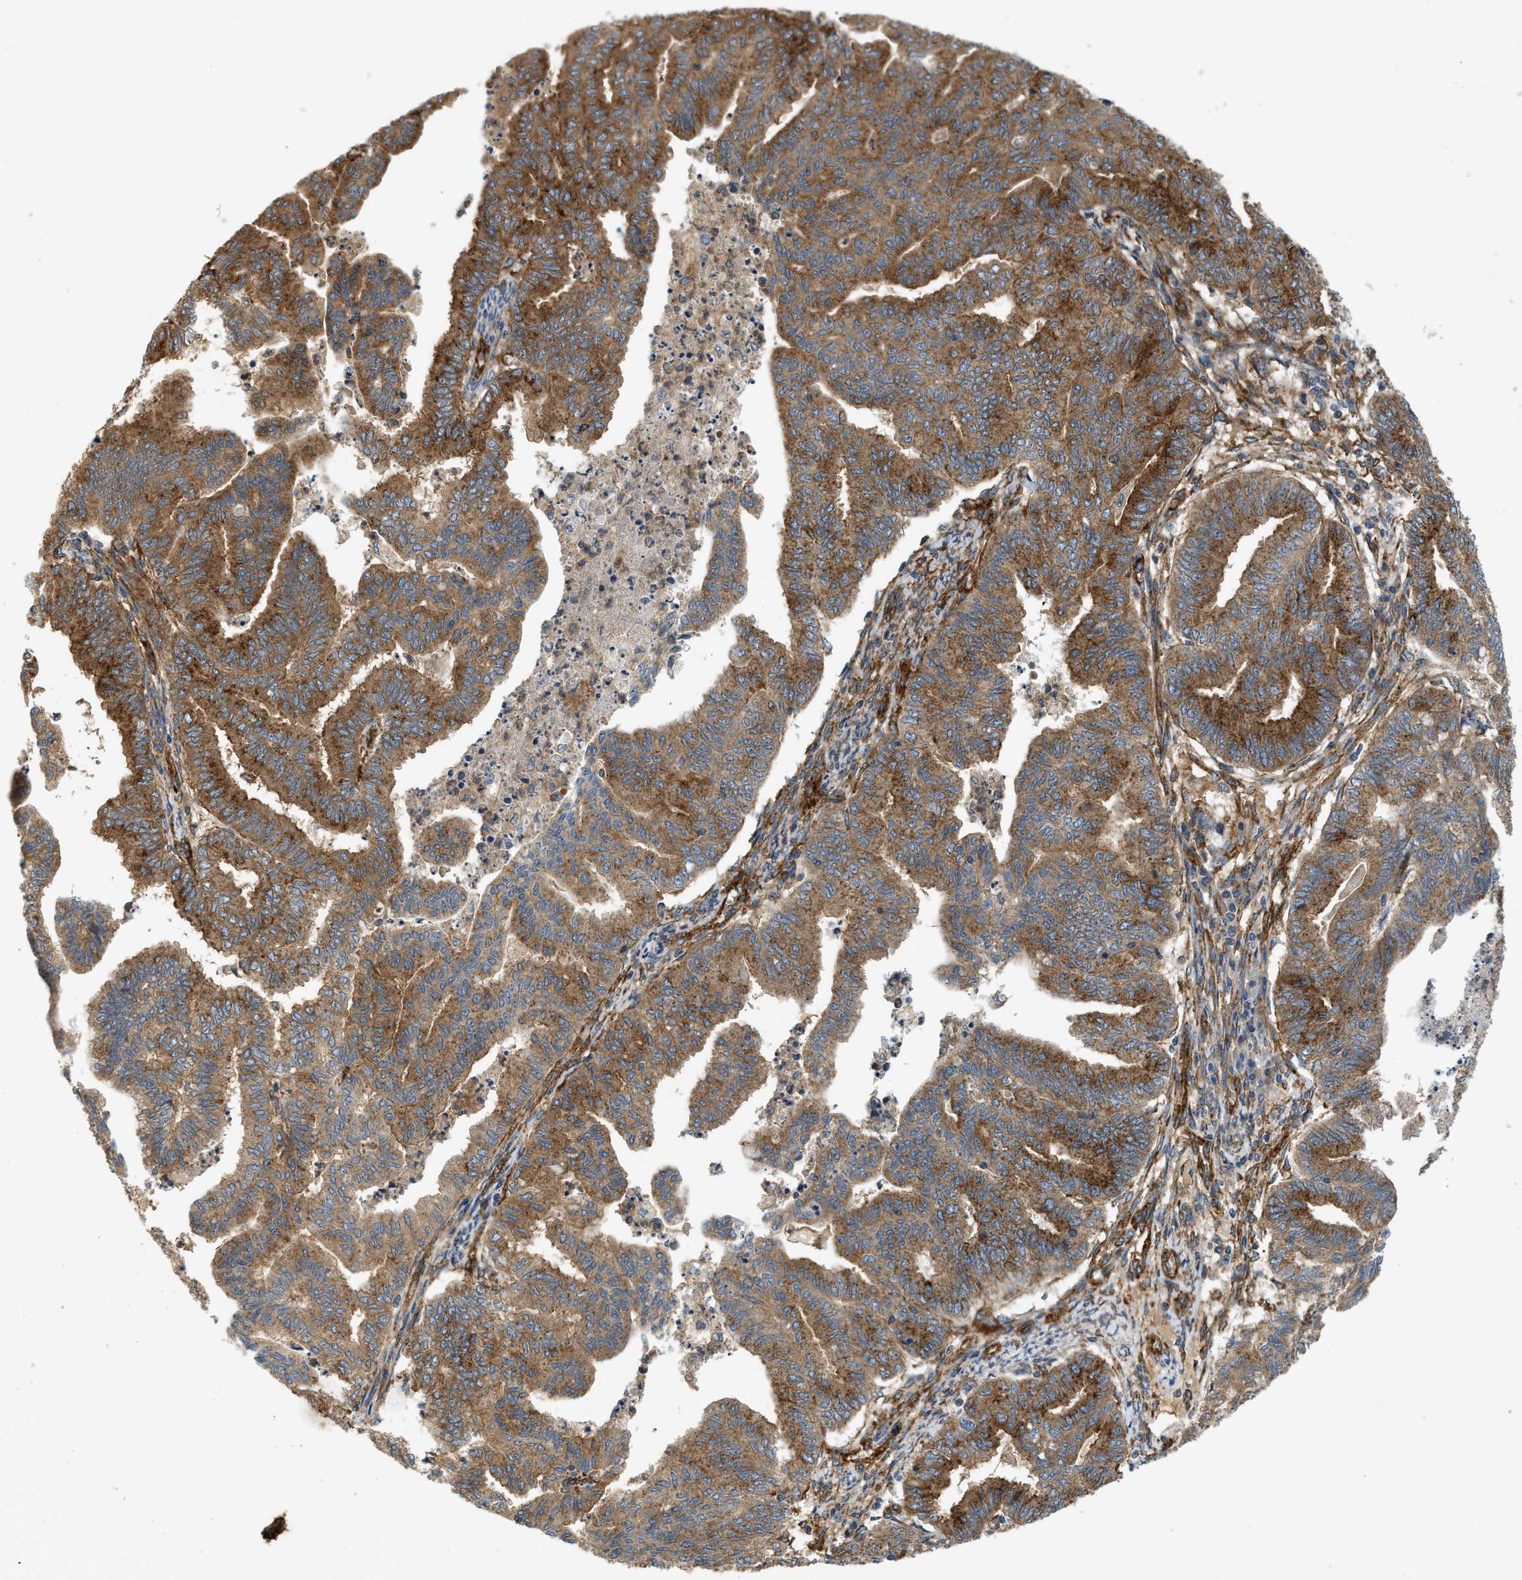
{"staining": {"intensity": "strong", "quantity": ">75%", "location": "cytoplasmic/membranous"}, "tissue": "endometrial cancer", "cell_type": "Tumor cells", "image_type": "cancer", "snomed": [{"axis": "morphology", "description": "Adenocarcinoma, NOS"}, {"axis": "topography", "description": "Endometrium"}], "caption": "The image displays immunohistochemical staining of endometrial cancer. There is strong cytoplasmic/membranous positivity is present in approximately >75% of tumor cells.", "gene": "HIP1", "patient": {"sex": "female", "age": 79}}